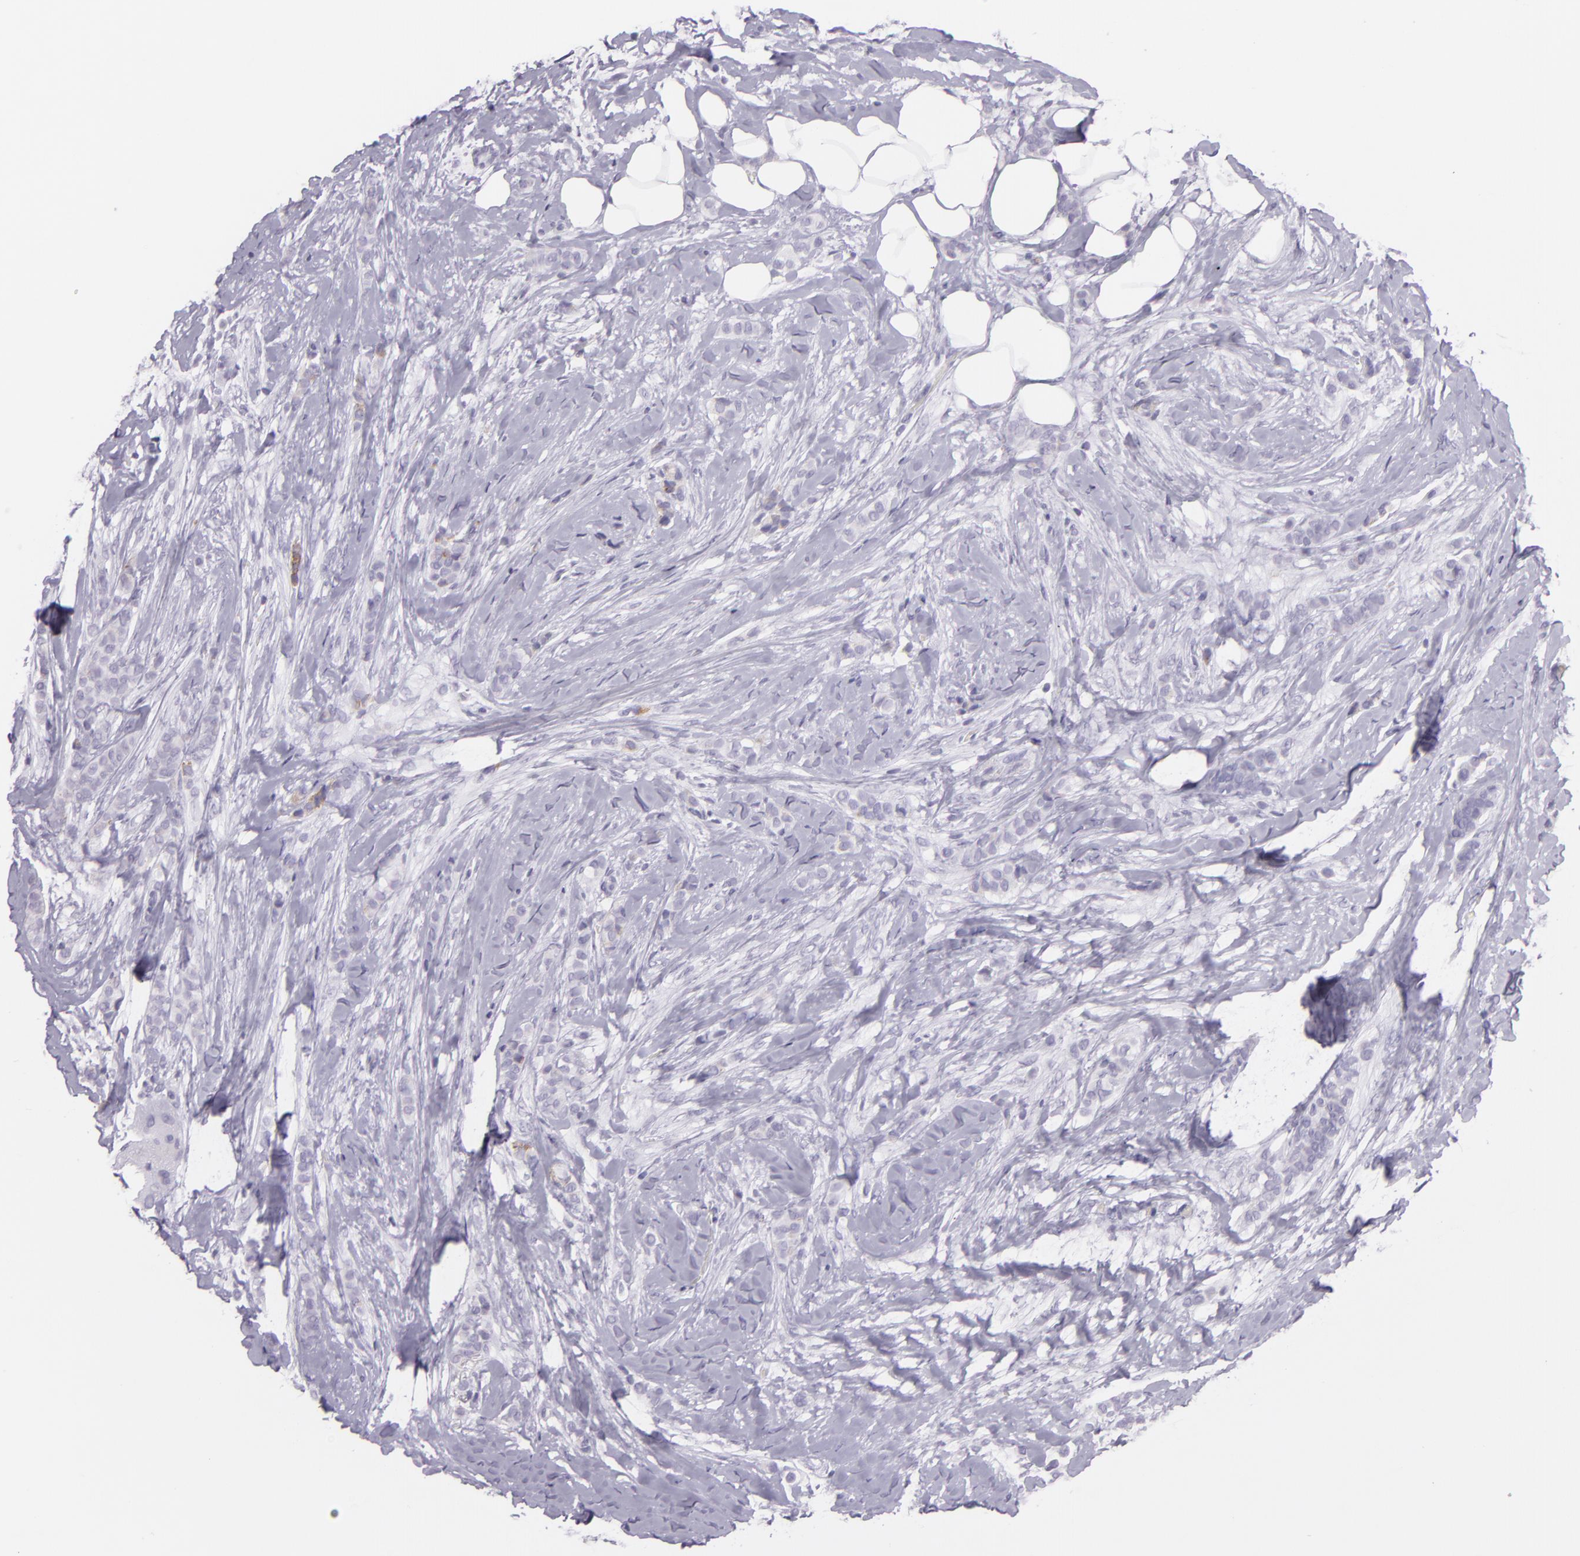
{"staining": {"intensity": "negative", "quantity": "none", "location": "none"}, "tissue": "breast cancer", "cell_type": "Tumor cells", "image_type": "cancer", "snomed": [{"axis": "morphology", "description": "Lobular carcinoma"}, {"axis": "topography", "description": "Breast"}], "caption": "IHC image of neoplastic tissue: lobular carcinoma (breast) stained with DAB (3,3'-diaminobenzidine) displays no significant protein staining in tumor cells.", "gene": "MUC6", "patient": {"sex": "female", "age": 56}}